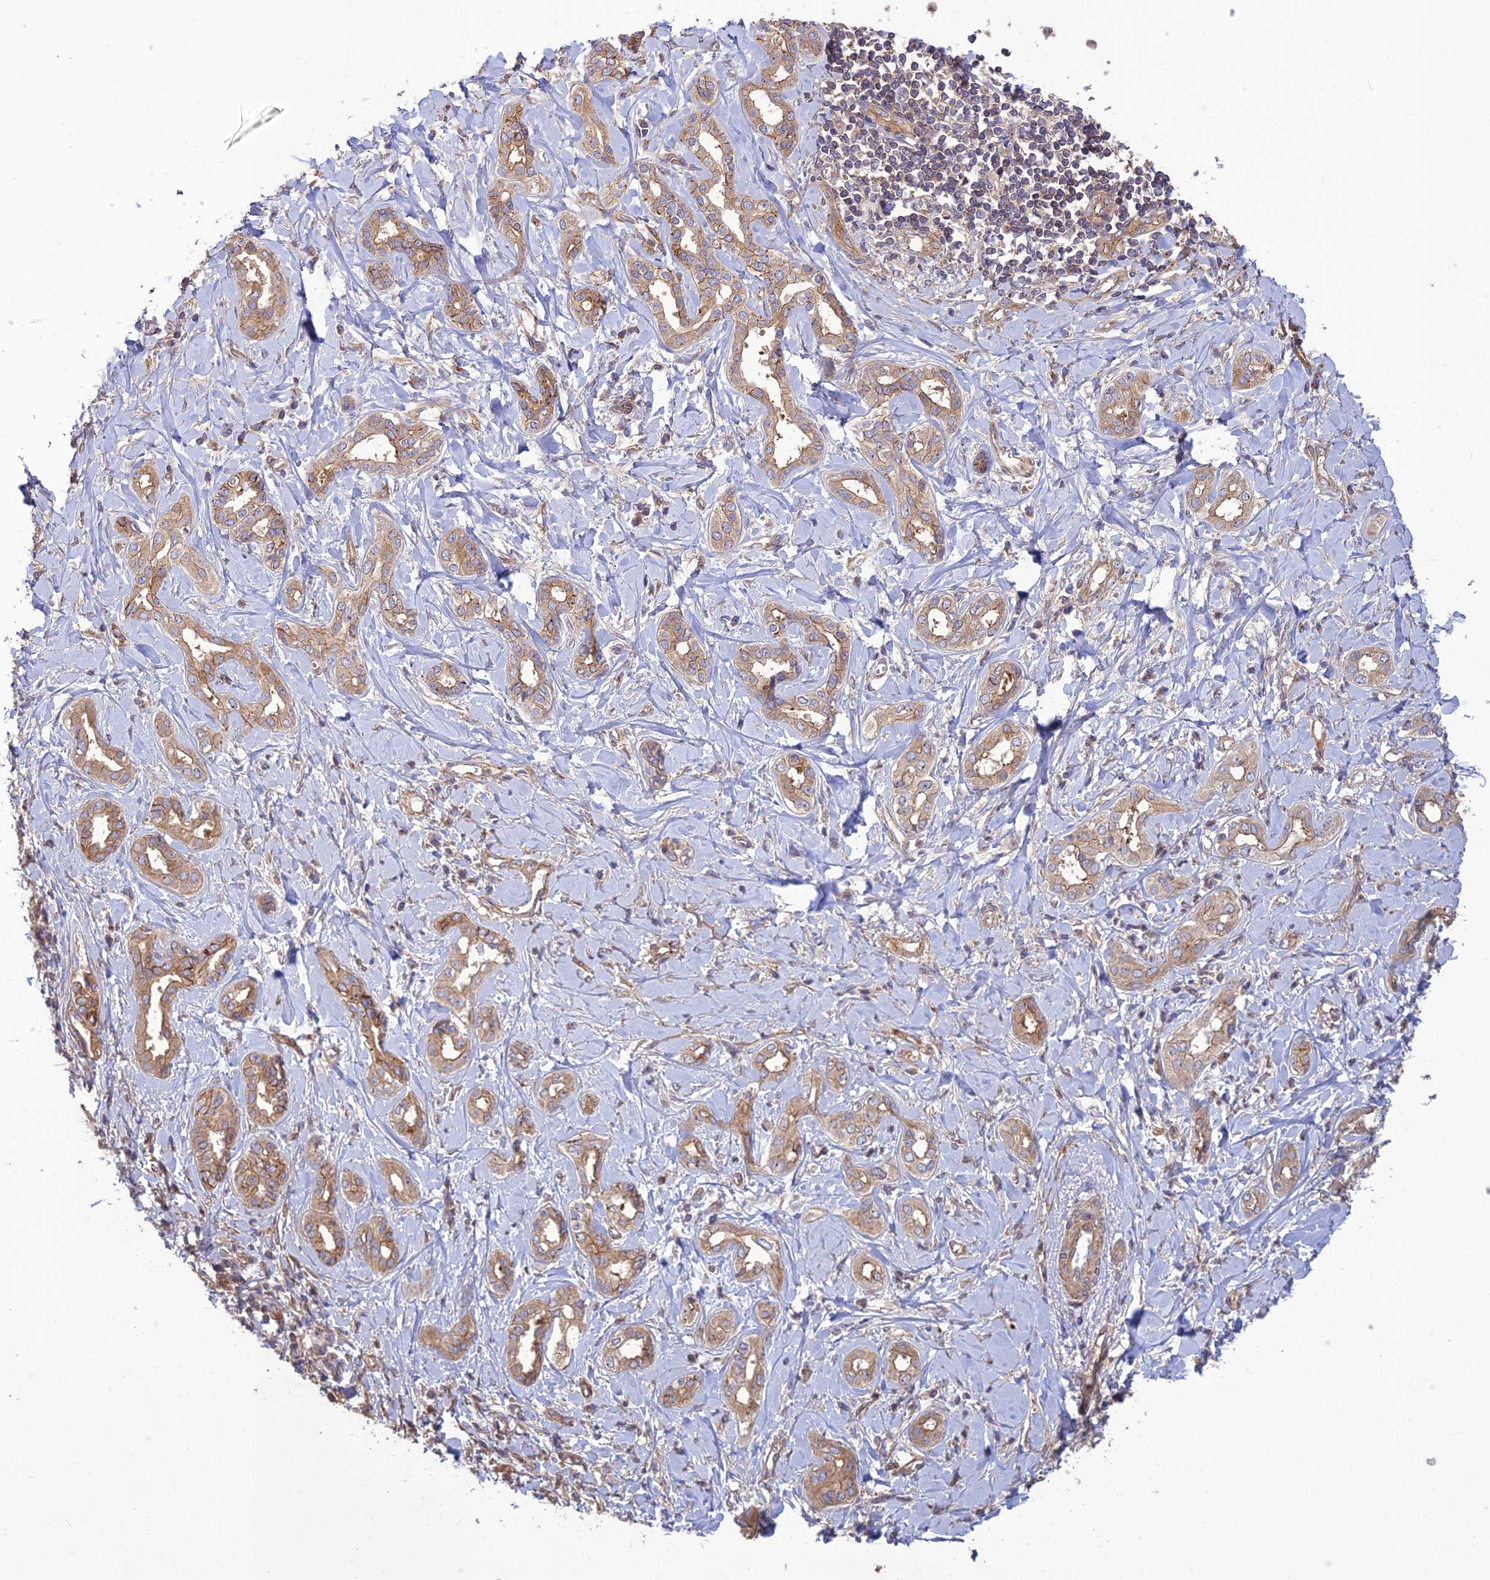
{"staining": {"intensity": "weak", "quantity": ">75%", "location": "cytoplasmic/membranous"}, "tissue": "liver cancer", "cell_type": "Tumor cells", "image_type": "cancer", "snomed": [{"axis": "morphology", "description": "Cholangiocarcinoma"}, {"axis": "topography", "description": "Liver"}], "caption": "Protein positivity by immunohistochemistry (IHC) demonstrates weak cytoplasmic/membranous staining in approximately >75% of tumor cells in liver cancer.", "gene": "TMEM131L", "patient": {"sex": "female", "age": 77}}